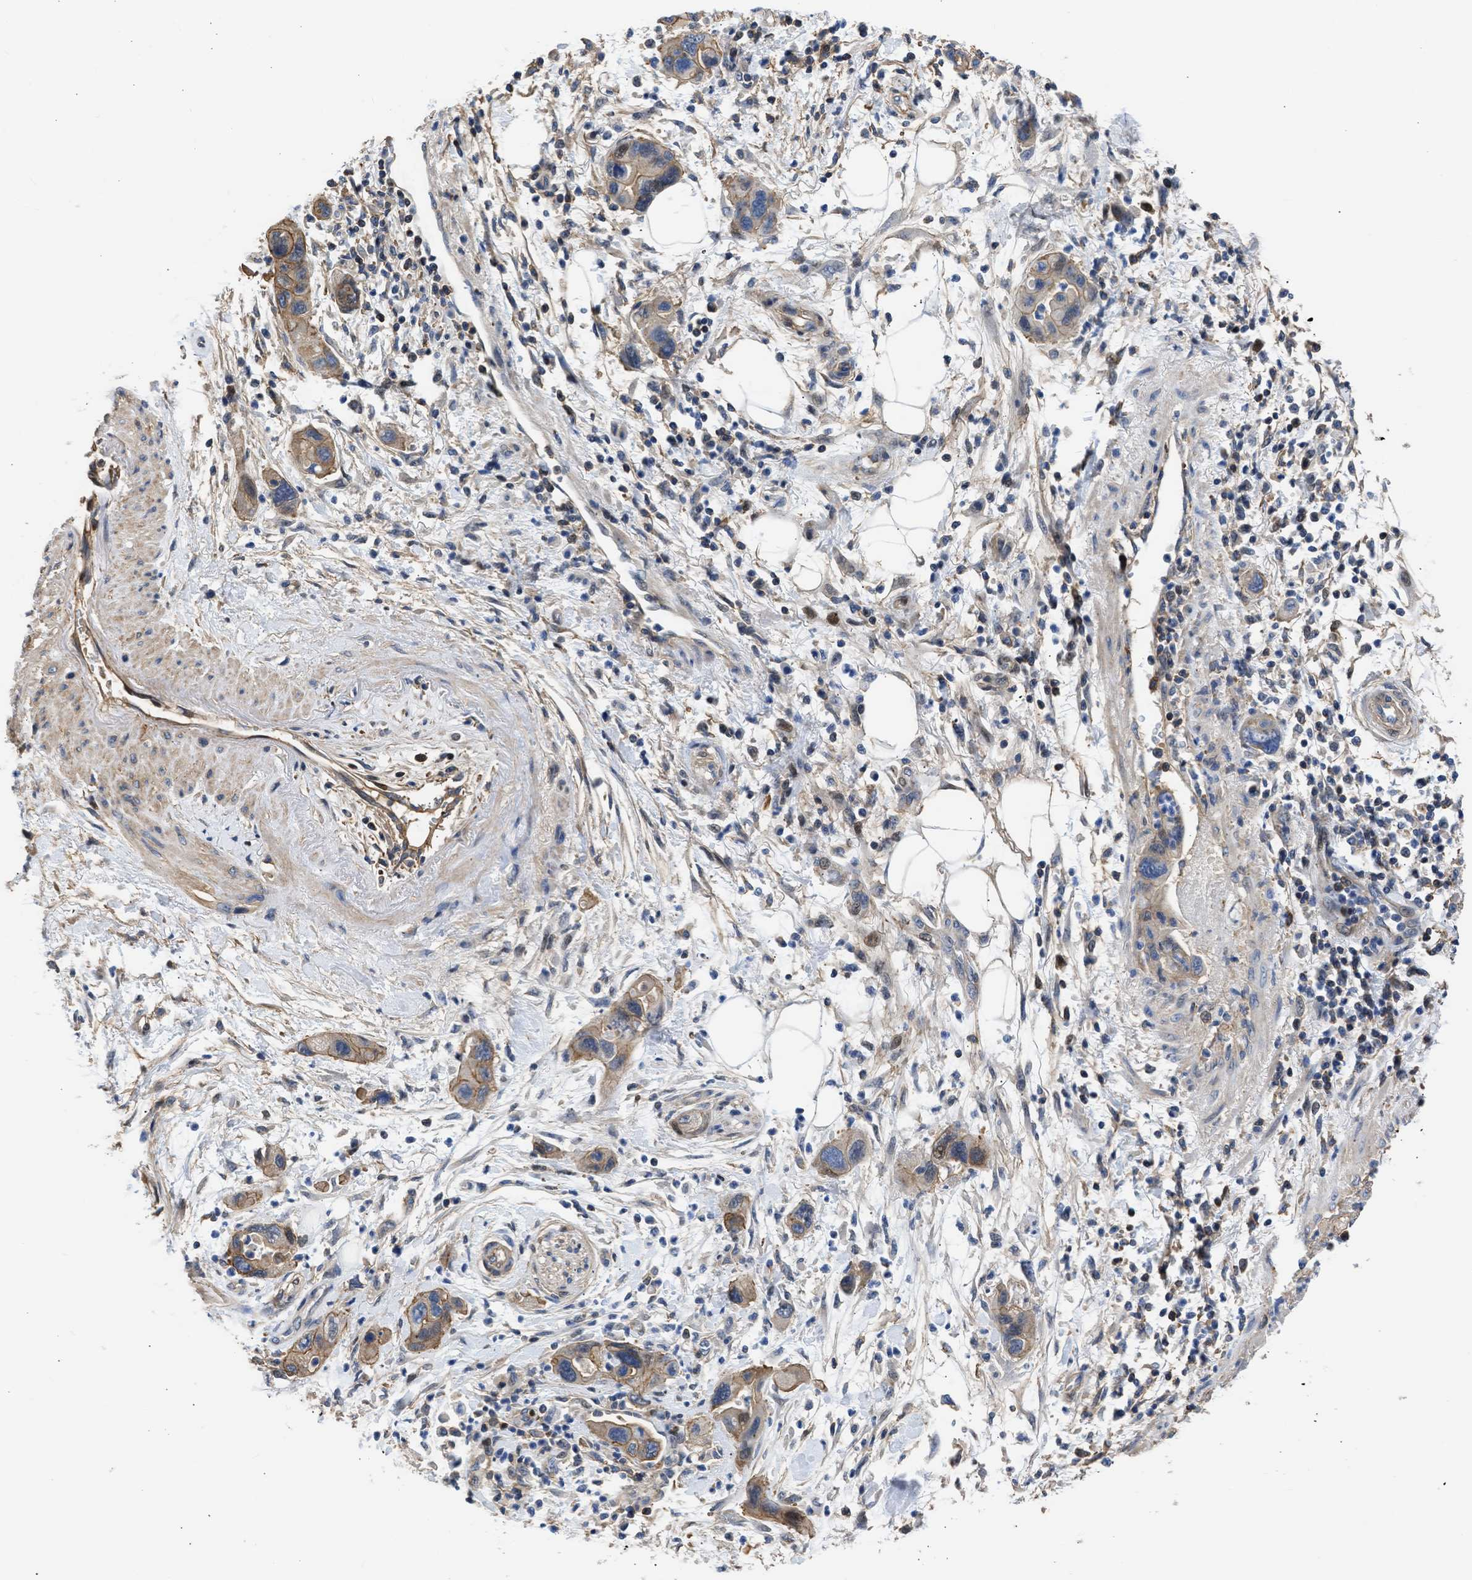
{"staining": {"intensity": "moderate", "quantity": "25%-75%", "location": "cytoplasmic/membranous"}, "tissue": "pancreatic cancer", "cell_type": "Tumor cells", "image_type": "cancer", "snomed": [{"axis": "morphology", "description": "Normal tissue, NOS"}, {"axis": "morphology", "description": "Adenocarcinoma, NOS"}, {"axis": "topography", "description": "Pancreas"}], "caption": "This micrograph reveals IHC staining of pancreatic cancer, with medium moderate cytoplasmic/membranous positivity in about 25%-75% of tumor cells.", "gene": "MAS1L", "patient": {"sex": "female", "age": 71}}